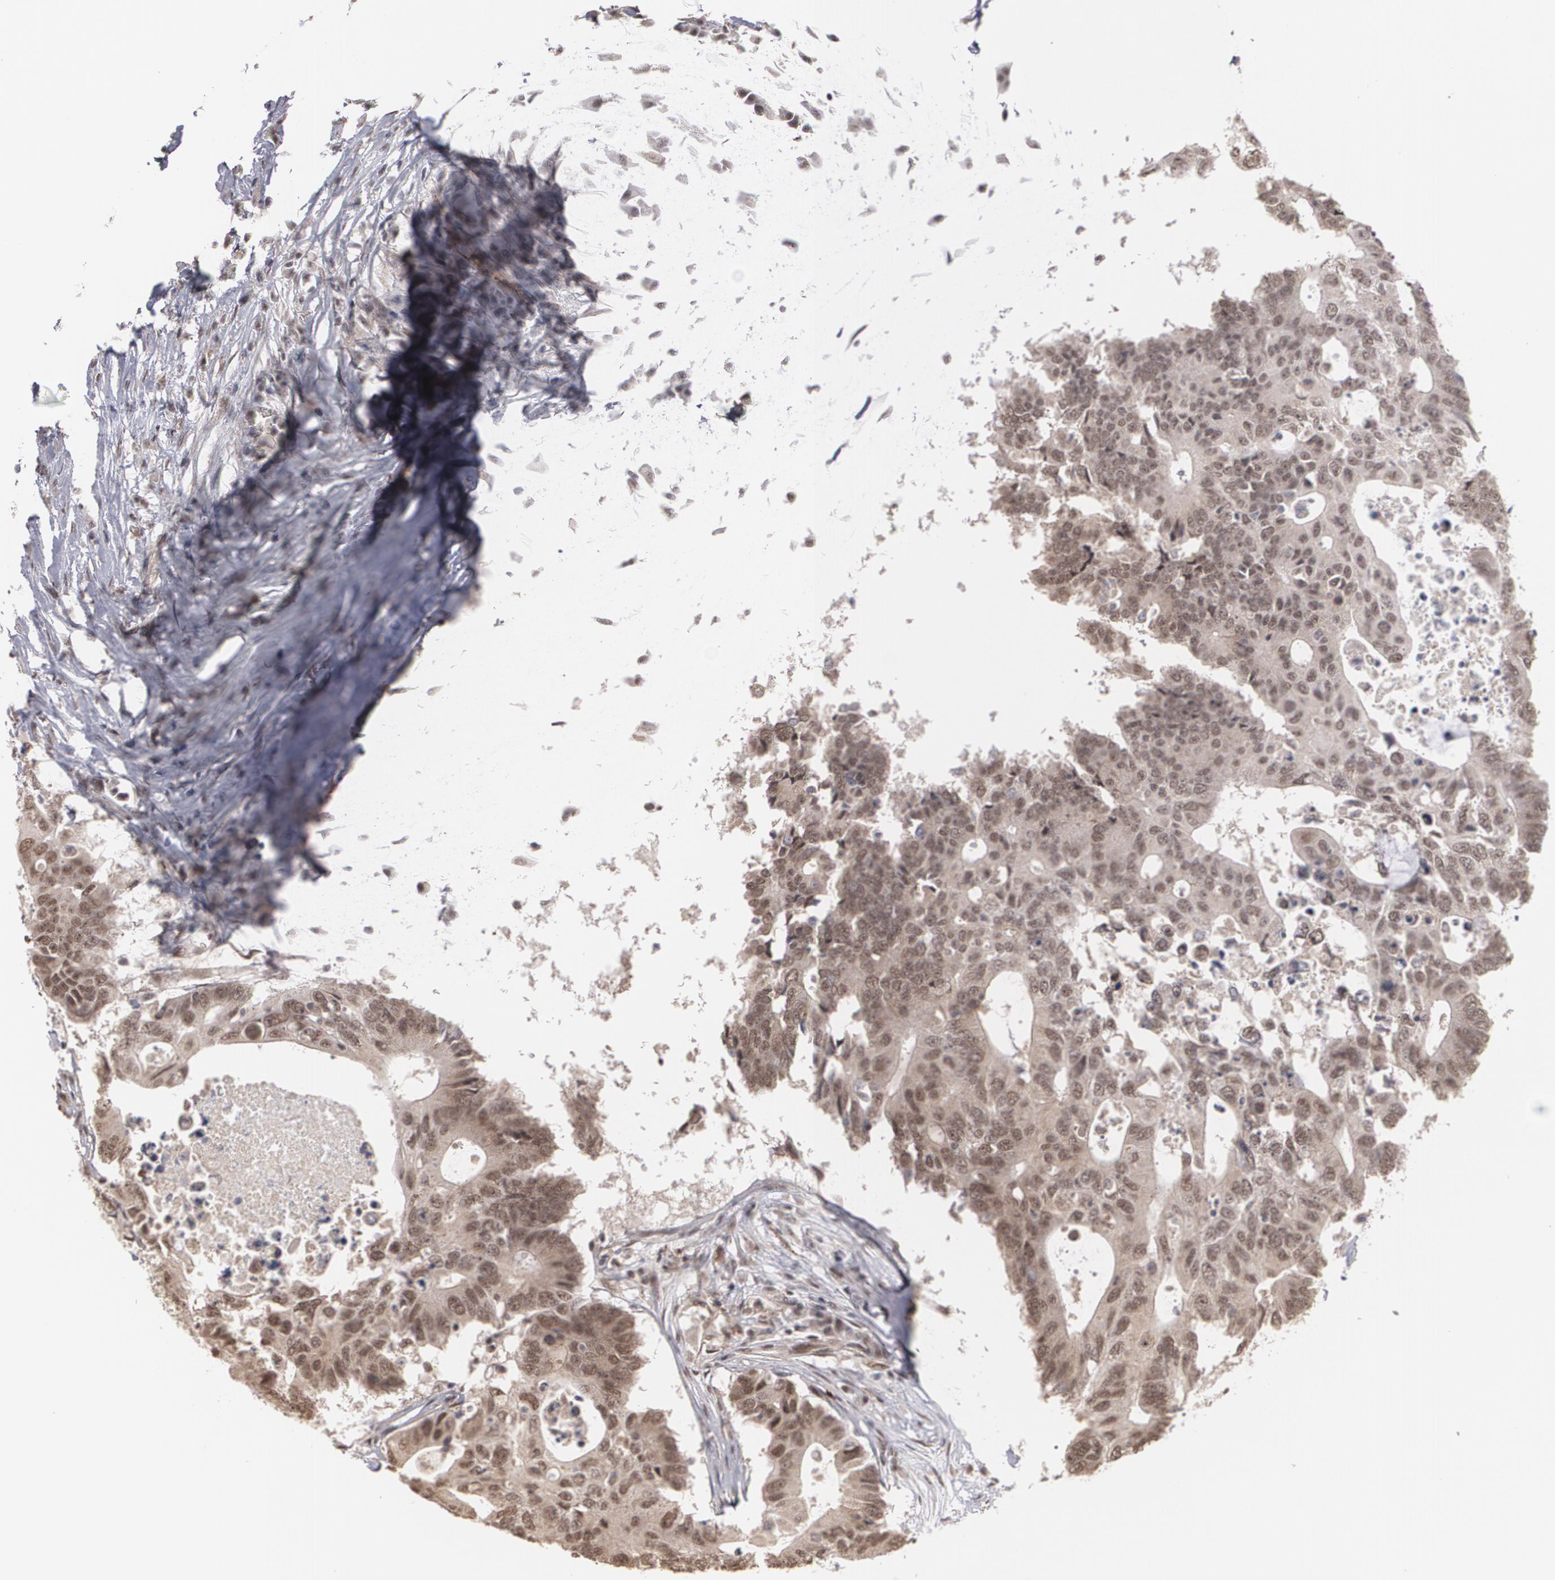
{"staining": {"intensity": "moderate", "quantity": ">75%", "location": "cytoplasmic/membranous,nuclear"}, "tissue": "colorectal cancer", "cell_type": "Tumor cells", "image_type": "cancer", "snomed": [{"axis": "morphology", "description": "Adenocarcinoma, NOS"}, {"axis": "topography", "description": "Colon"}], "caption": "Colorectal cancer was stained to show a protein in brown. There is medium levels of moderate cytoplasmic/membranous and nuclear expression in about >75% of tumor cells. (IHC, brightfield microscopy, high magnification).", "gene": "ZNF75A", "patient": {"sex": "male", "age": 71}}